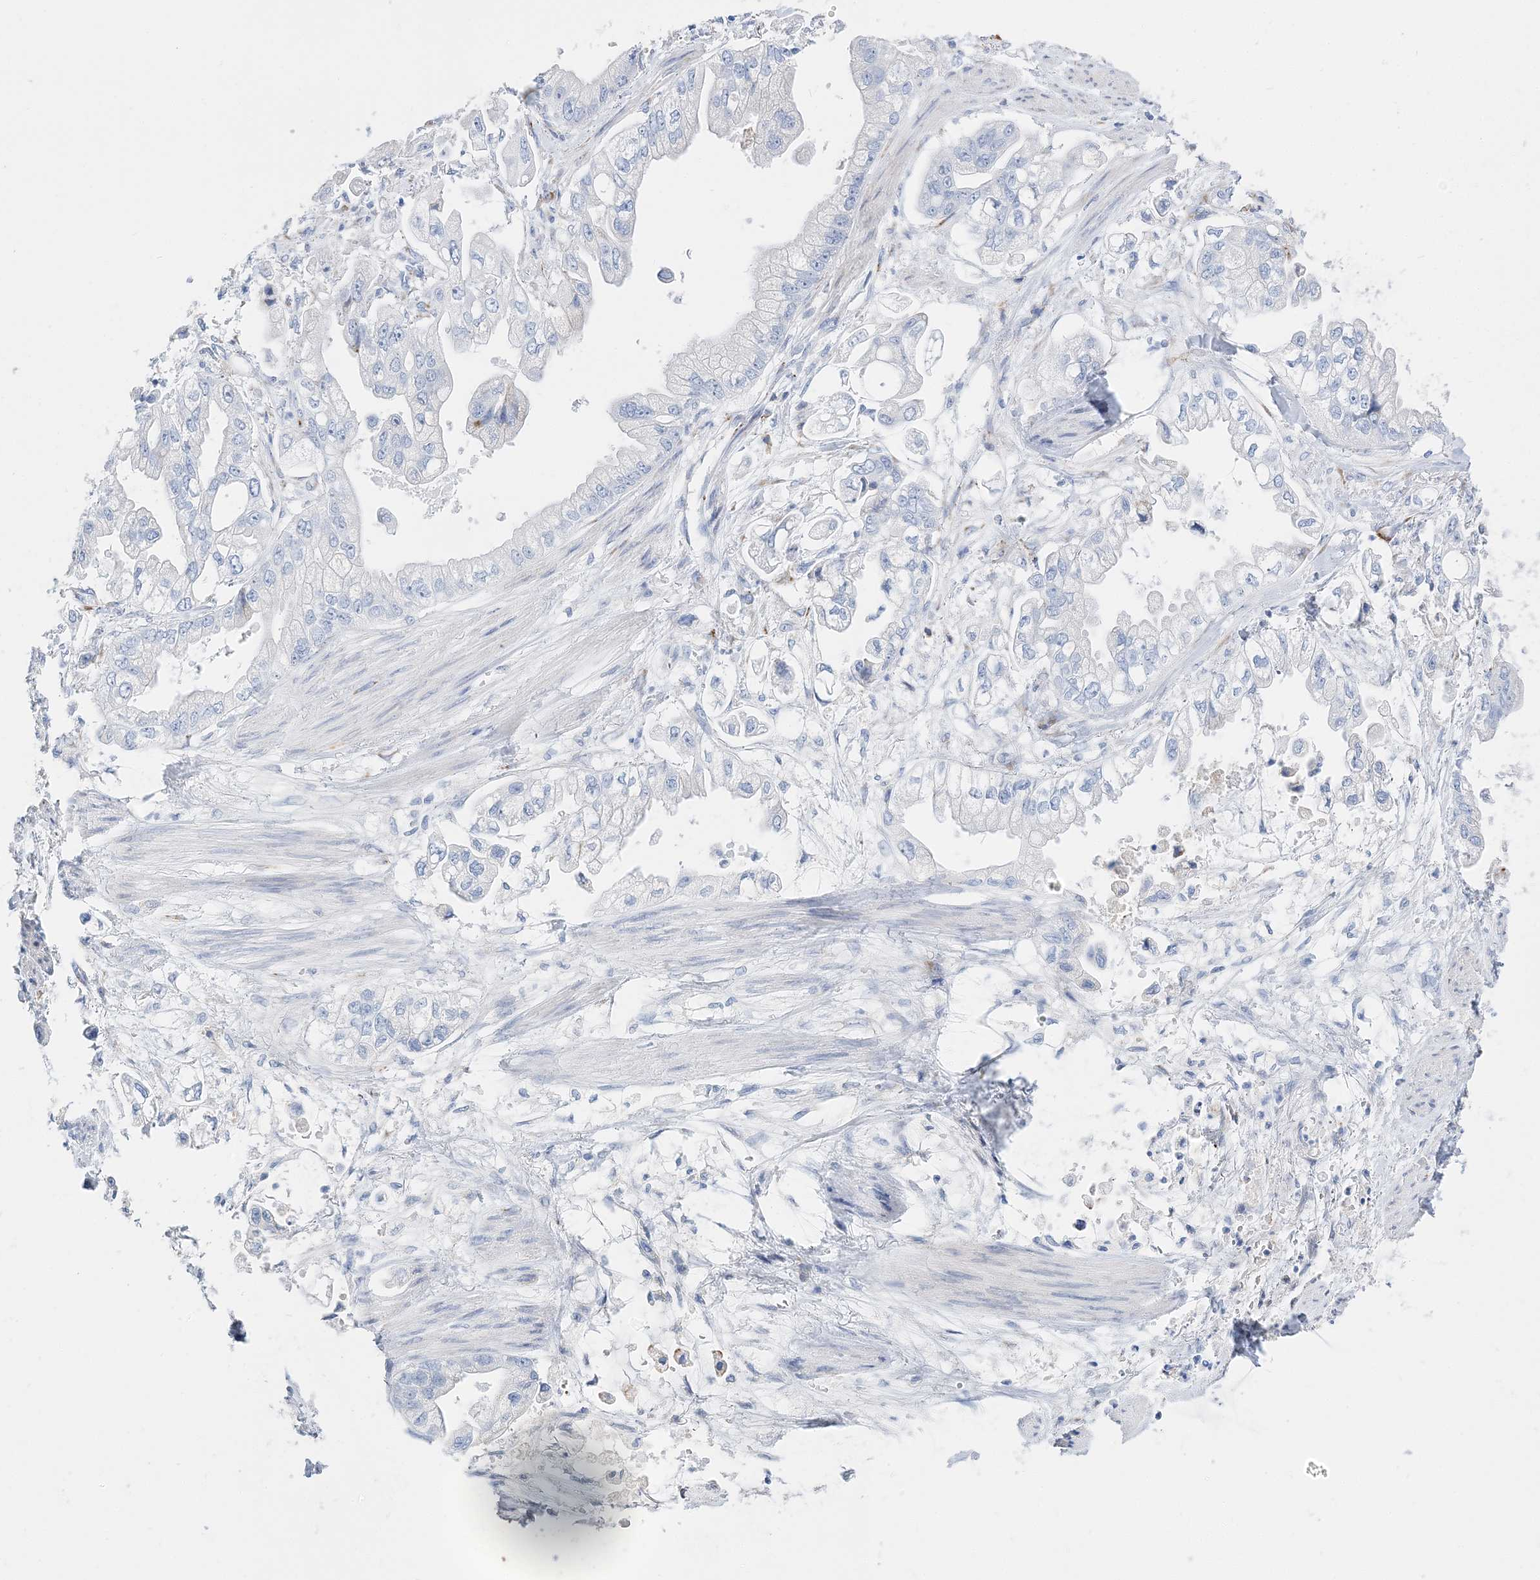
{"staining": {"intensity": "negative", "quantity": "none", "location": "none"}, "tissue": "stomach cancer", "cell_type": "Tumor cells", "image_type": "cancer", "snomed": [{"axis": "morphology", "description": "Adenocarcinoma, NOS"}, {"axis": "topography", "description": "Stomach"}], "caption": "This is an IHC micrograph of stomach cancer (adenocarcinoma). There is no expression in tumor cells.", "gene": "TSPYL6", "patient": {"sex": "male", "age": 62}}